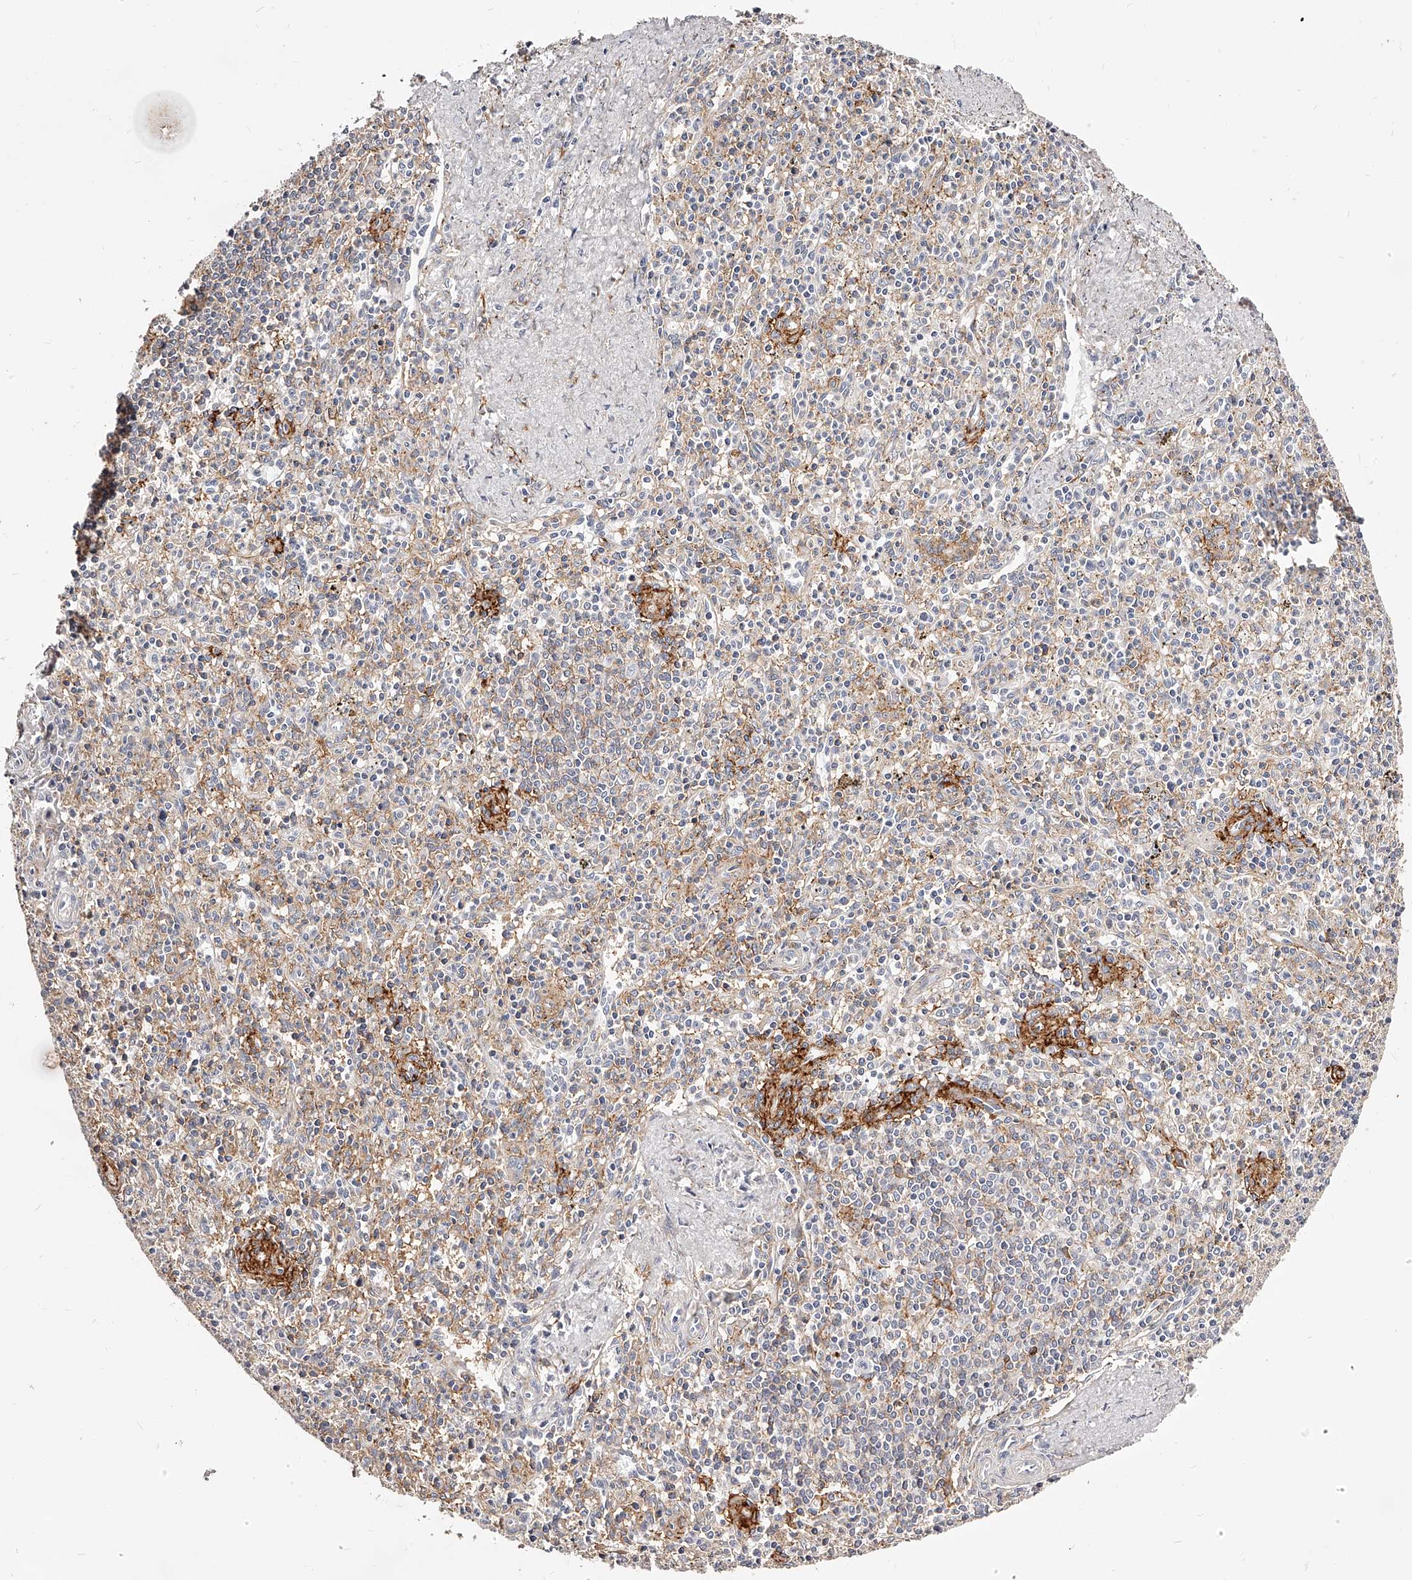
{"staining": {"intensity": "weak", "quantity": "25%-75%", "location": "cytoplasmic/membranous"}, "tissue": "spleen", "cell_type": "Cells in red pulp", "image_type": "normal", "snomed": [{"axis": "morphology", "description": "Normal tissue, NOS"}, {"axis": "topography", "description": "Spleen"}], "caption": "Human spleen stained for a protein (brown) exhibits weak cytoplasmic/membranous positive expression in about 25%-75% of cells in red pulp.", "gene": "CD82", "patient": {"sex": "male", "age": 72}}